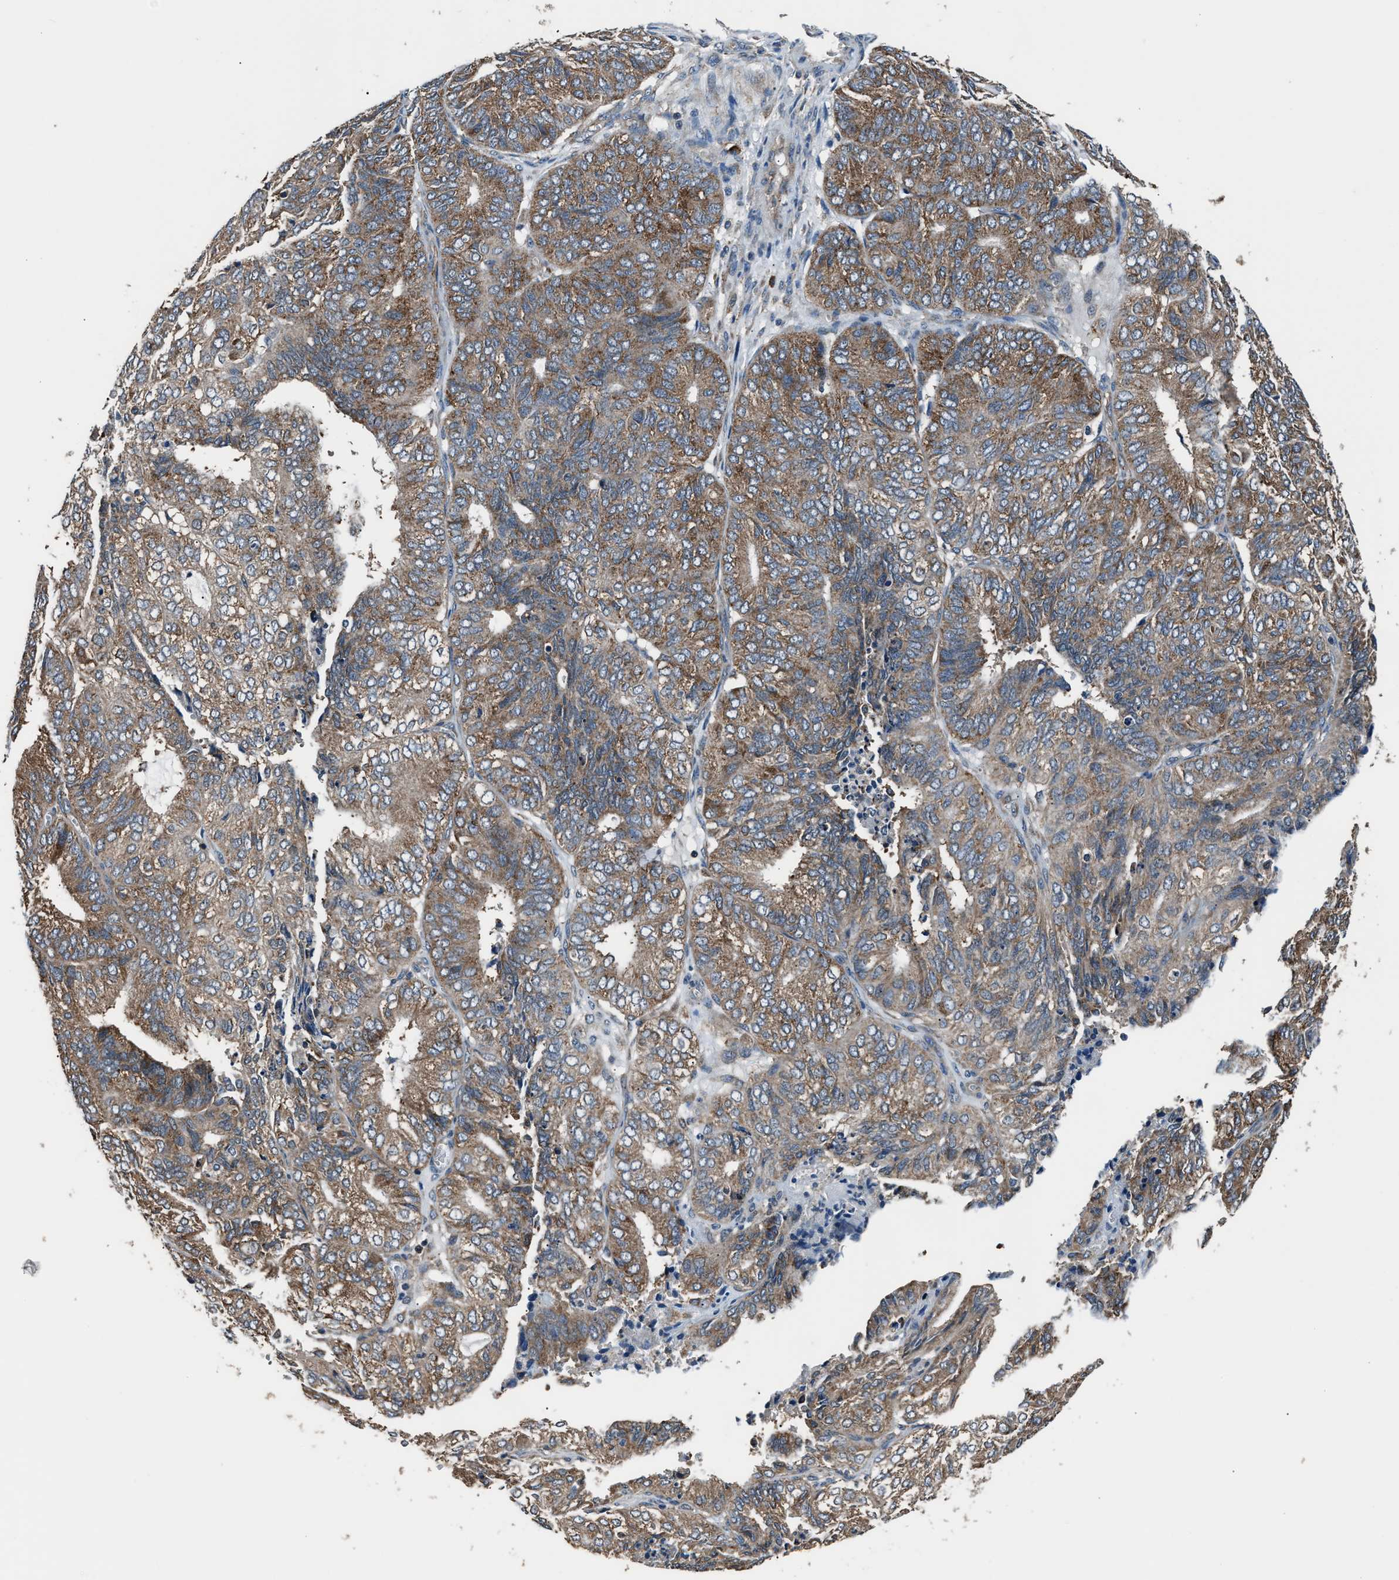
{"staining": {"intensity": "moderate", "quantity": ">75%", "location": "cytoplasmic/membranous"}, "tissue": "endometrial cancer", "cell_type": "Tumor cells", "image_type": "cancer", "snomed": [{"axis": "morphology", "description": "Adenocarcinoma, NOS"}, {"axis": "topography", "description": "Uterus"}], "caption": "Human adenocarcinoma (endometrial) stained for a protein (brown) reveals moderate cytoplasmic/membranous positive expression in about >75% of tumor cells.", "gene": "IMPDH2", "patient": {"sex": "female", "age": 60}}